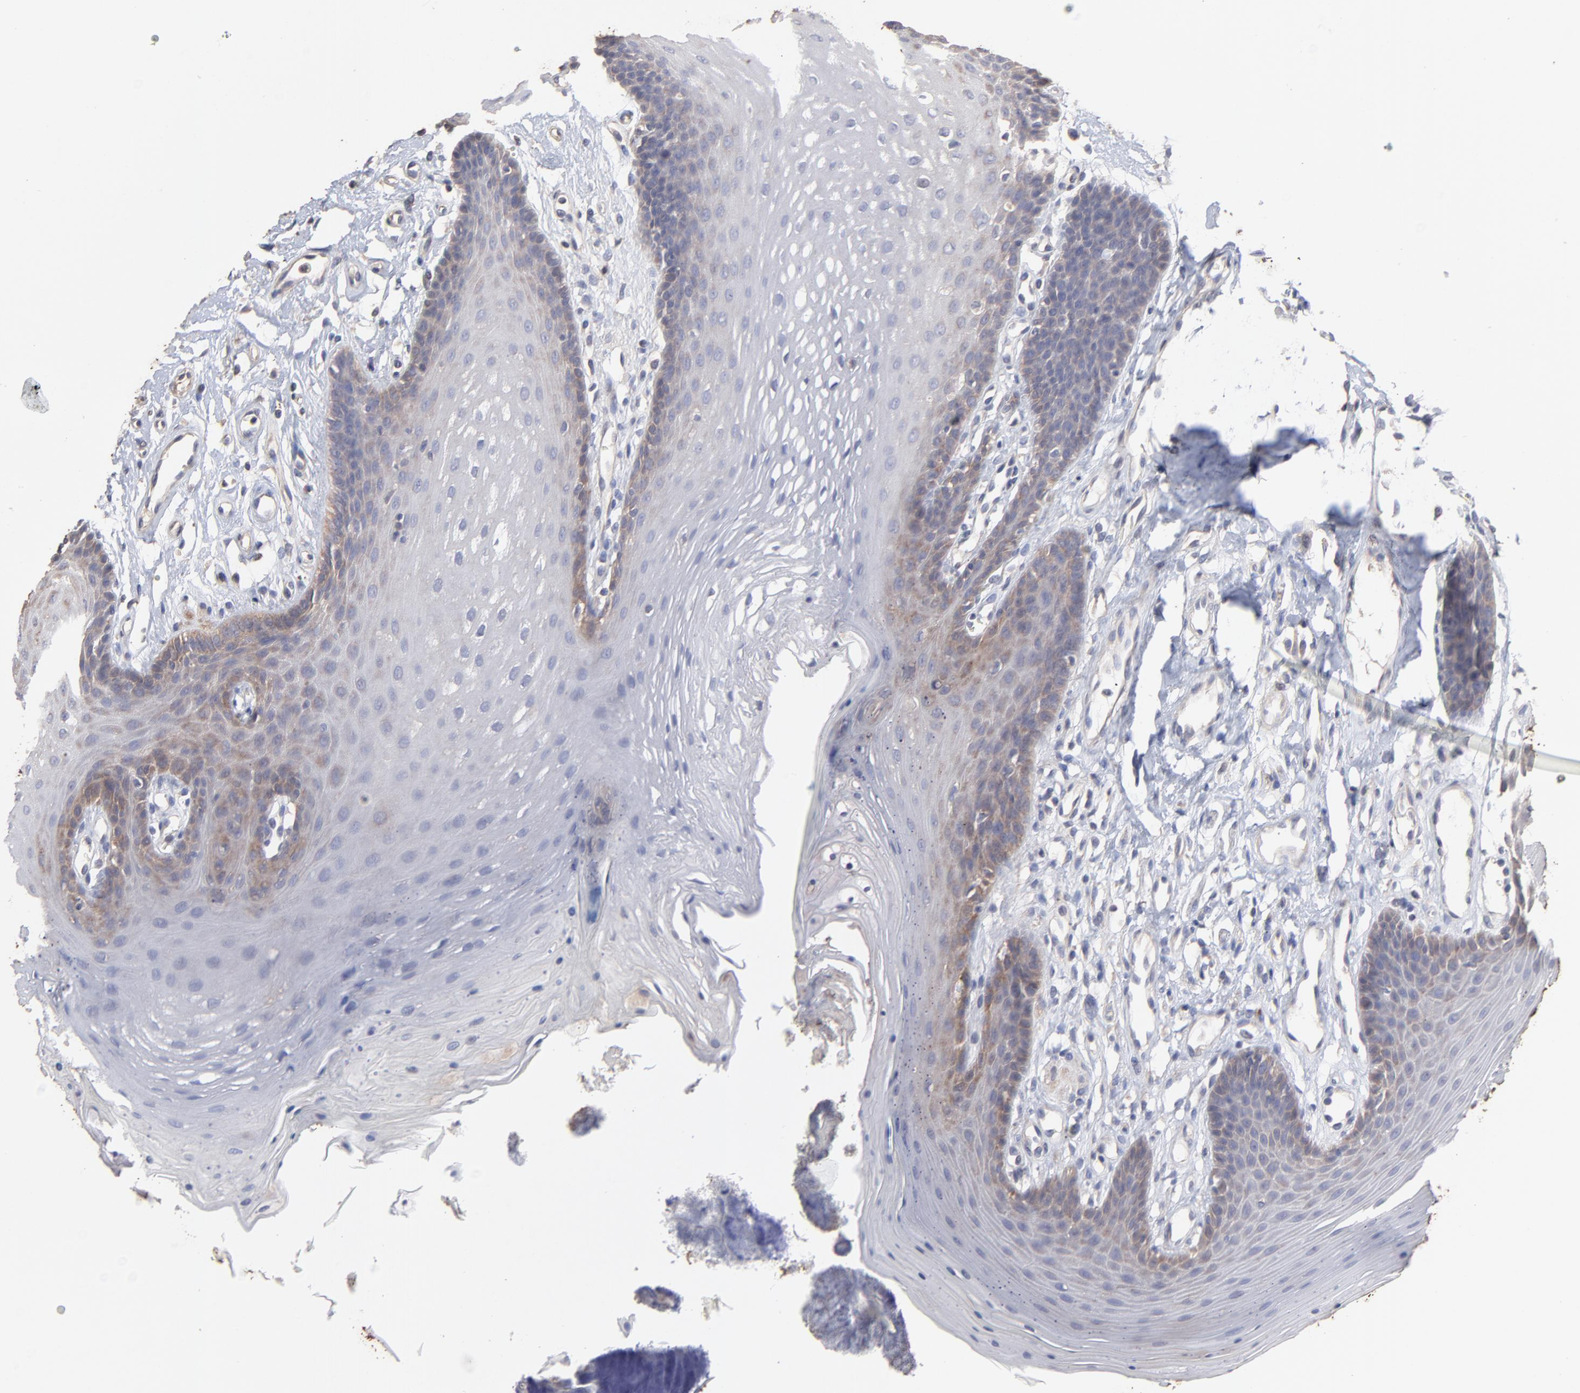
{"staining": {"intensity": "weak", "quantity": "25%-75%", "location": "cytoplasmic/membranous"}, "tissue": "oral mucosa", "cell_type": "Squamous epithelial cells", "image_type": "normal", "snomed": [{"axis": "morphology", "description": "Normal tissue, NOS"}, {"axis": "topography", "description": "Oral tissue"}], "caption": "An image of human oral mucosa stained for a protein exhibits weak cytoplasmic/membranous brown staining in squamous epithelial cells.", "gene": "TANGO2", "patient": {"sex": "male", "age": 62}}